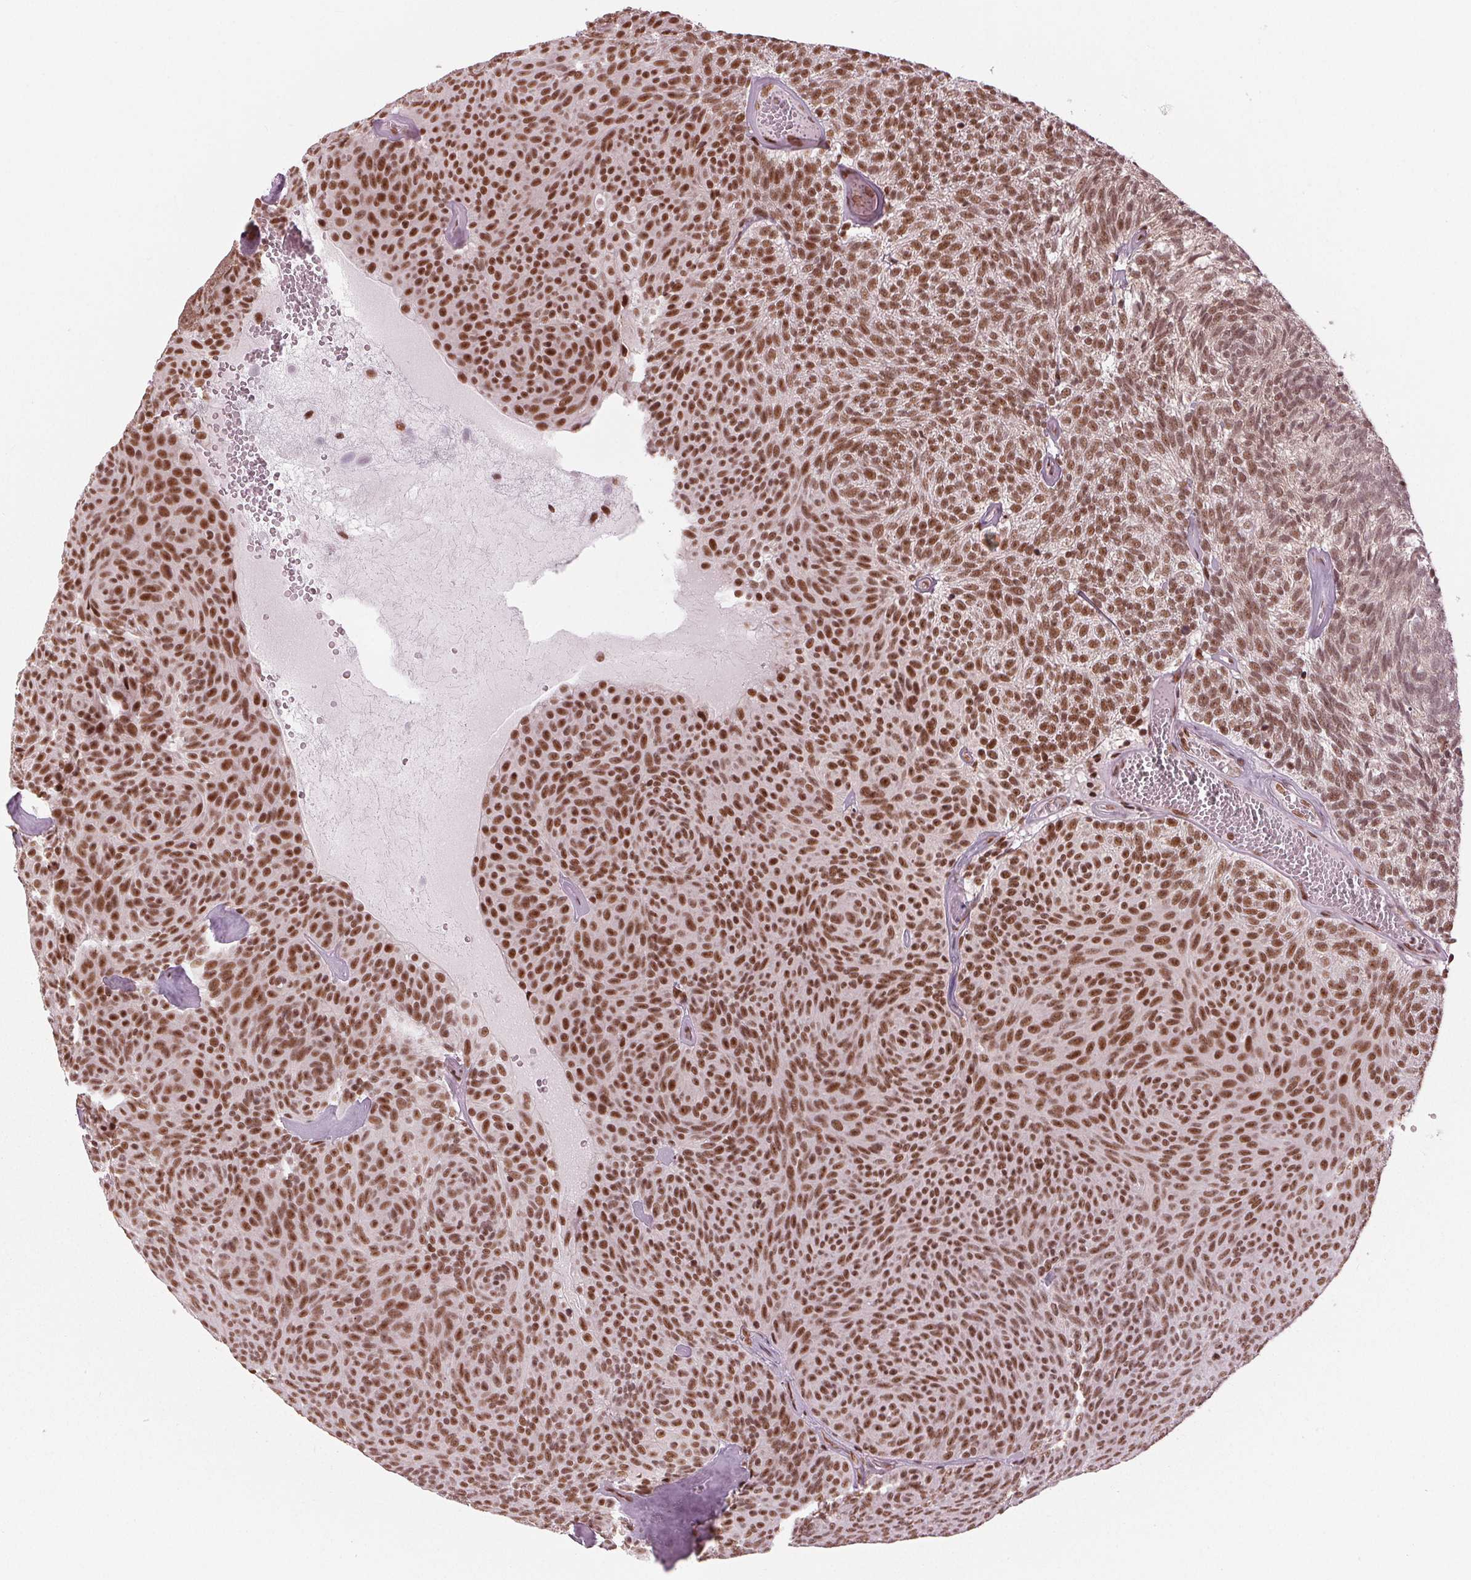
{"staining": {"intensity": "strong", "quantity": ">75%", "location": "nuclear"}, "tissue": "urothelial cancer", "cell_type": "Tumor cells", "image_type": "cancer", "snomed": [{"axis": "morphology", "description": "Urothelial carcinoma, Low grade"}, {"axis": "topography", "description": "Urinary bladder"}], "caption": "Strong nuclear staining is appreciated in about >75% of tumor cells in urothelial cancer.", "gene": "LSM2", "patient": {"sex": "male", "age": 77}}